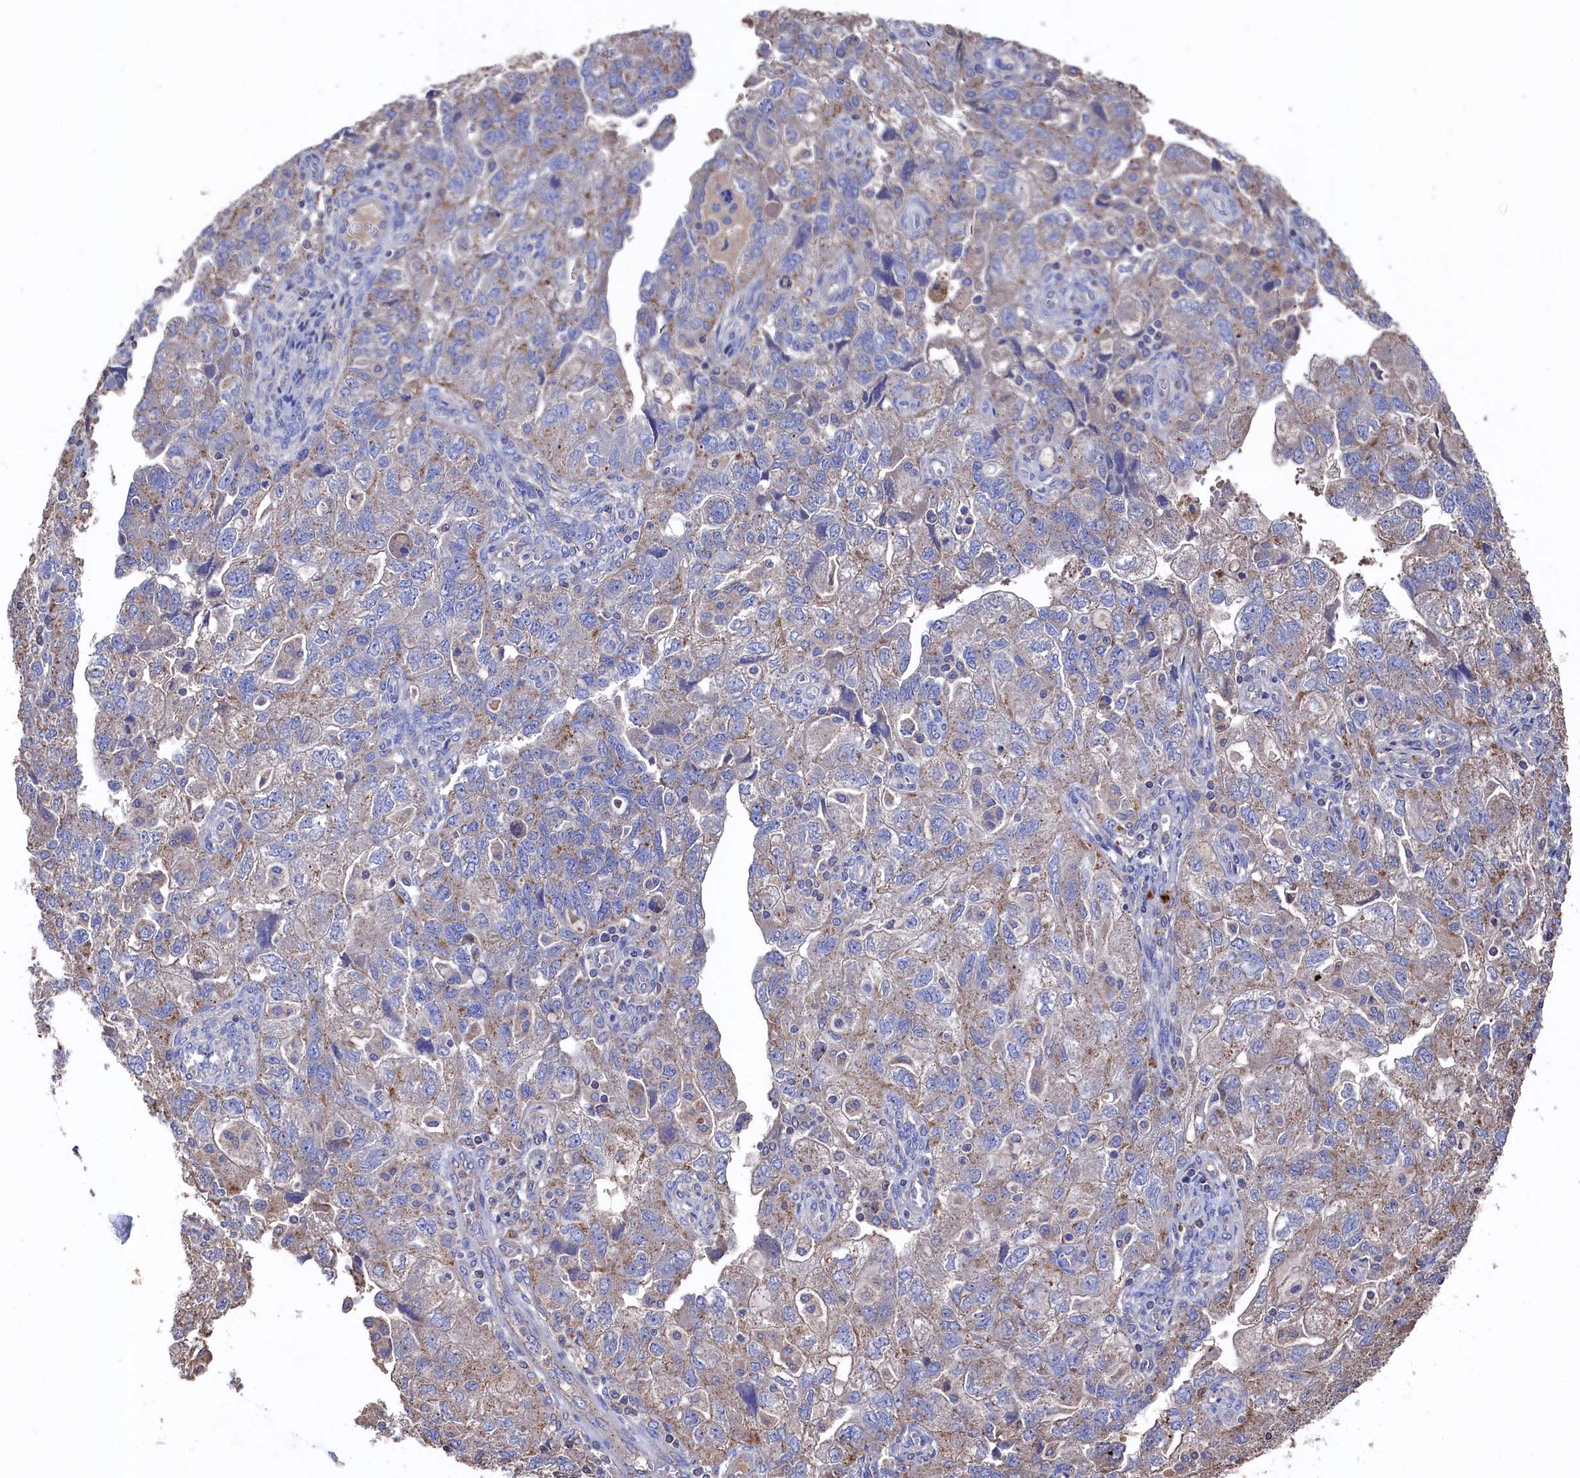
{"staining": {"intensity": "weak", "quantity": "<25%", "location": "cytoplasmic/membranous"}, "tissue": "ovarian cancer", "cell_type": "Tumor cells", "image_type": "cancer", "snomed": [{"axis": "morphology", "description": "Carcinoma, NOS"}, {"axis": "morphology", "description": "Cystadenocarcinoma, serous, NOS"}, {"axis": "topography", "description": "Ovary"}], "caption": "An IHC photomicrograph of ovarian cancer is shown. There is no staining in tumor cells of ovarian cancer.", "gene": "TK2", "patient": {"sex": "female", "age": 69}}